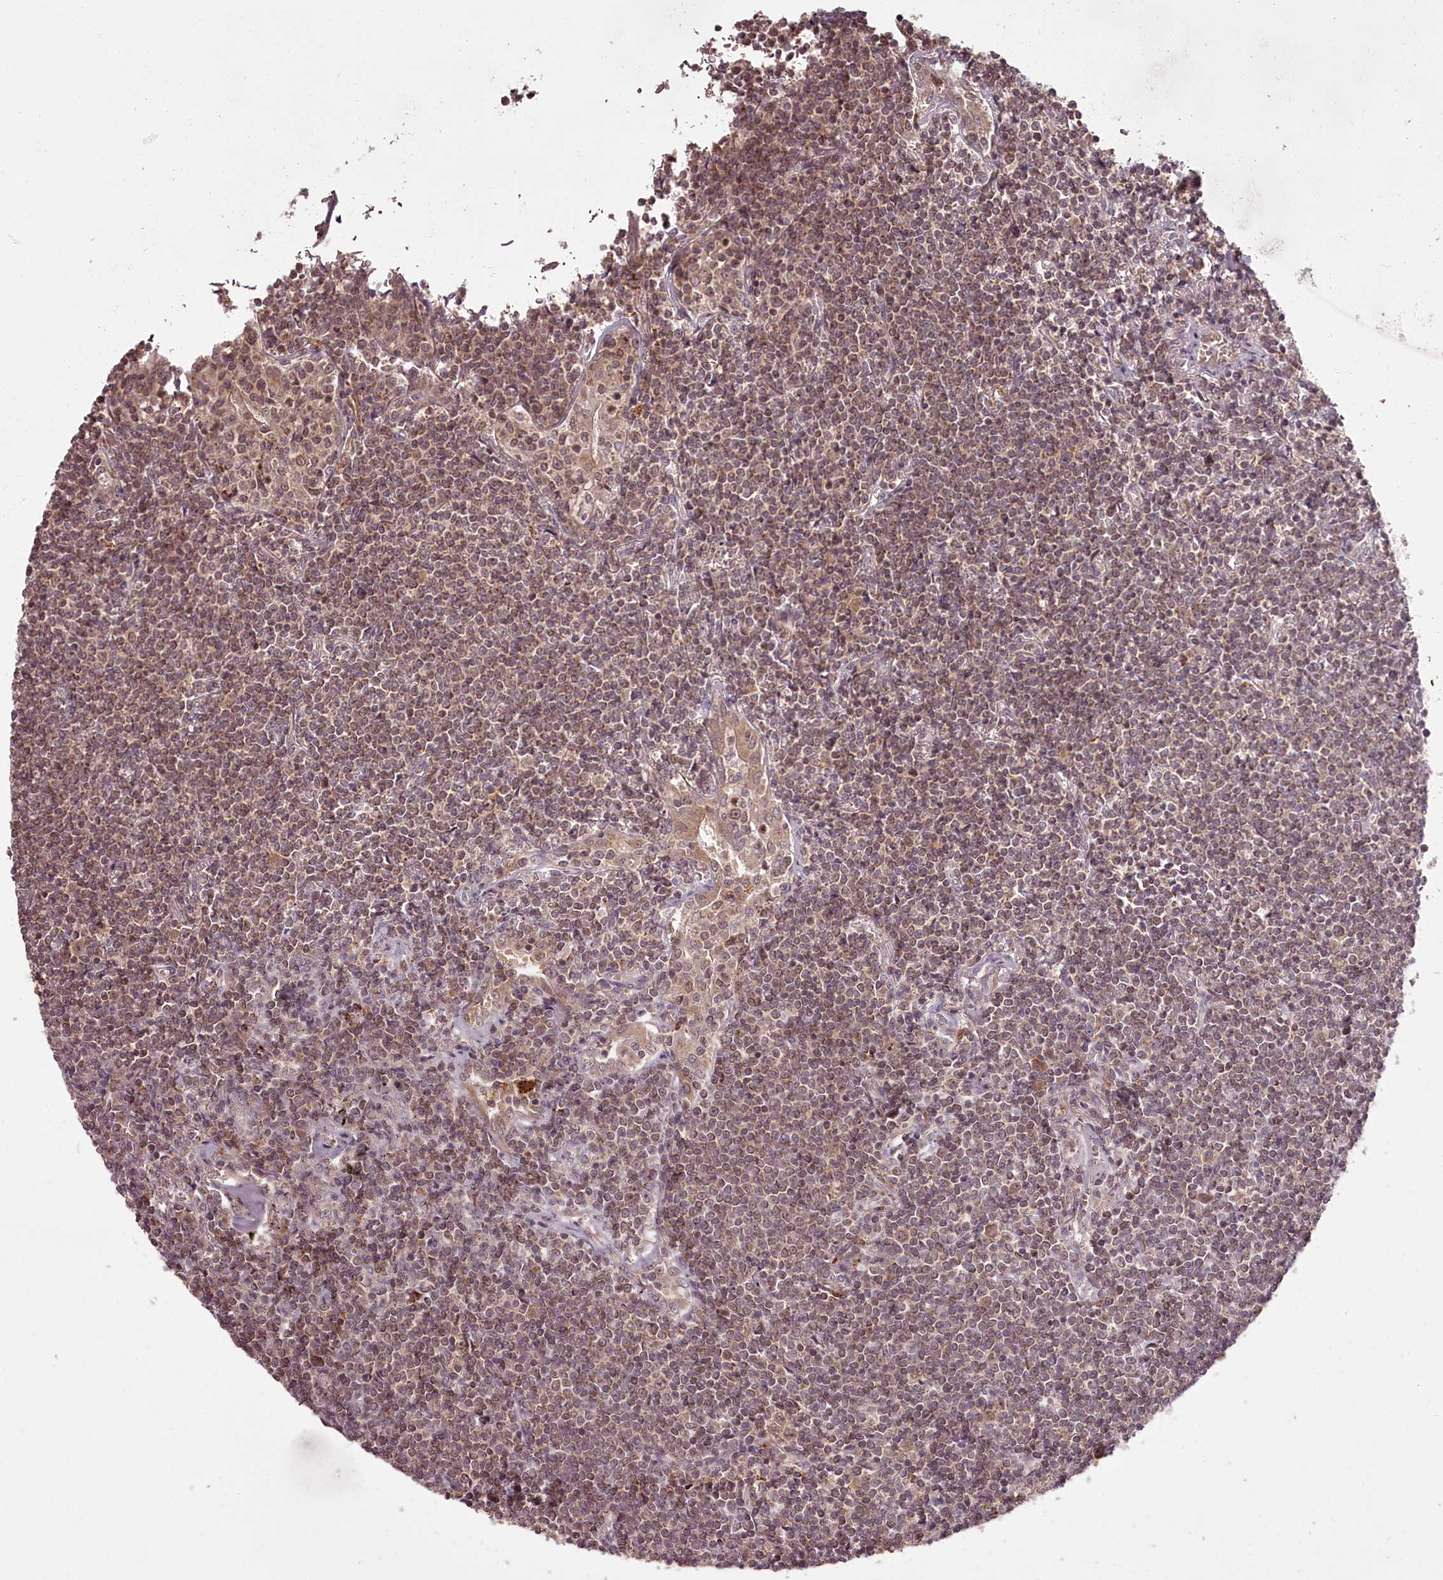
{"staining": {"intensity": "moderate", "quantity": ">75%", "location": "cytoplasmic/membranous"}, "tissue": "lymphoma", "cell_type": "Tumor cells", "image_type": "cancer", "snomed": [{"axis": "morphology", "description": "Malignant lymphoma, non-Hodgkin's type, Low grade"}, {"axis": "topography", "description": "Lung"}], "caption": "Lymphoma tissue reveals moderate cytoplasmic/membranous staining in approximately >75% of tumor cells, visualized by immunohistochemistry. The staining was performed using DAB (3,3'-diaminobenzidine), with brown indicating positive protein expression. Nuclei are stained blue with hematoxylin.", "gene": "PCBP2", "patient": {"sex": "female", "age": 71}}